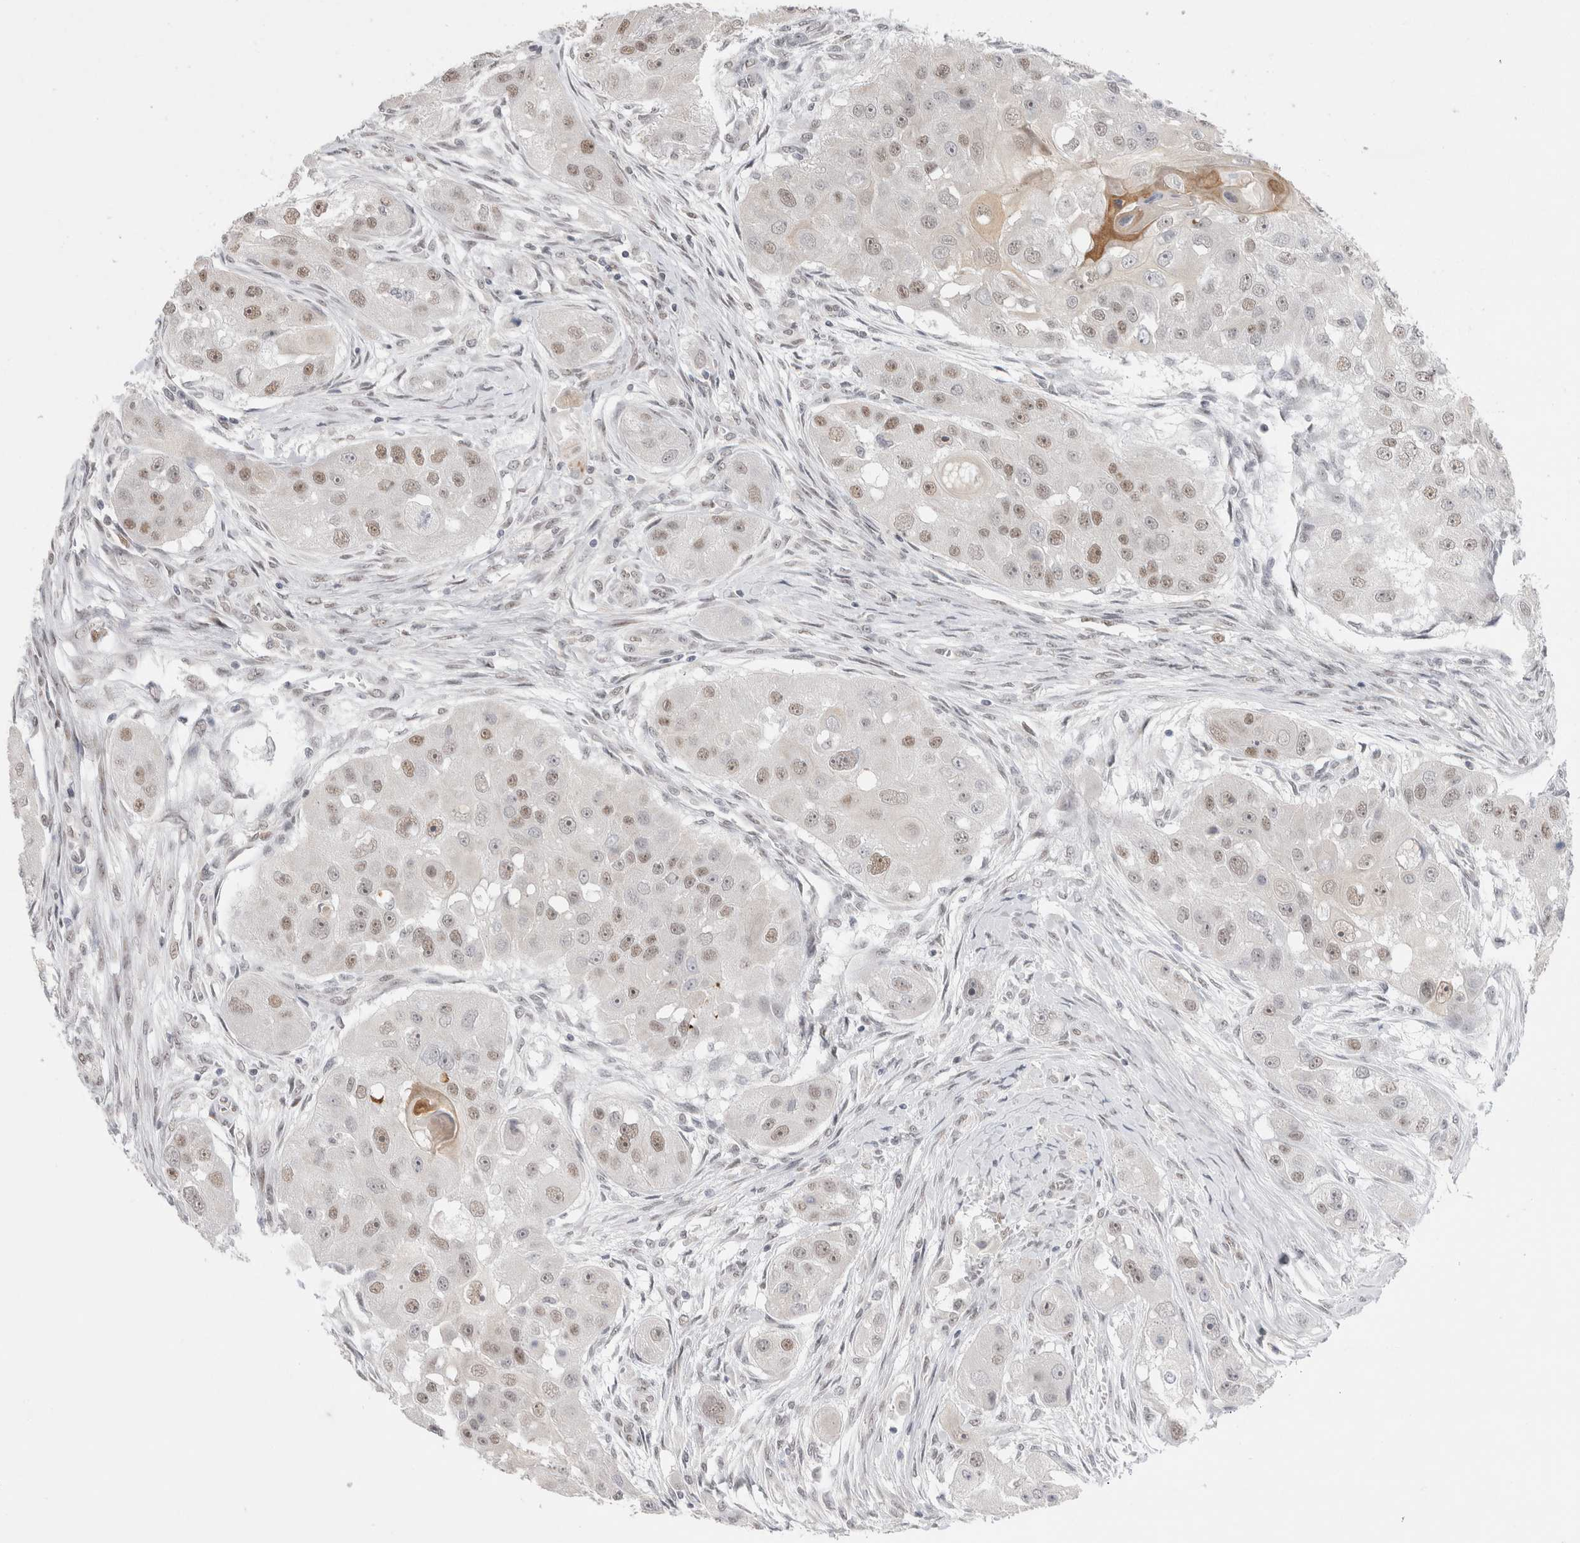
{"staining": {"intensity": "weak", "quantity": "25%-75%", "location": "nuclear"}, "tissue": "head and neck cancer", "cell_type": "Tumor cells", "image_type": "cancer", "snomed": [{"axis": "morphology", "description": "Normal tissue, NOS"}, {"axis": "morphology", "description": "Squamous cell carcinoma, NOS"}, {"axis": "topography", "description": "Skeletal muscle"}, {"axis": "topography", "description": "Head-Neck"}], "caption": "Squamous cell carcinoma (head and neck) was stained to show a protein in brown. There is low levels of weak nuclear staining in approximately 25%-75% of tumor cells.", "gene": "RECQL4", "patient": {"sex": "male", "age": 51}}